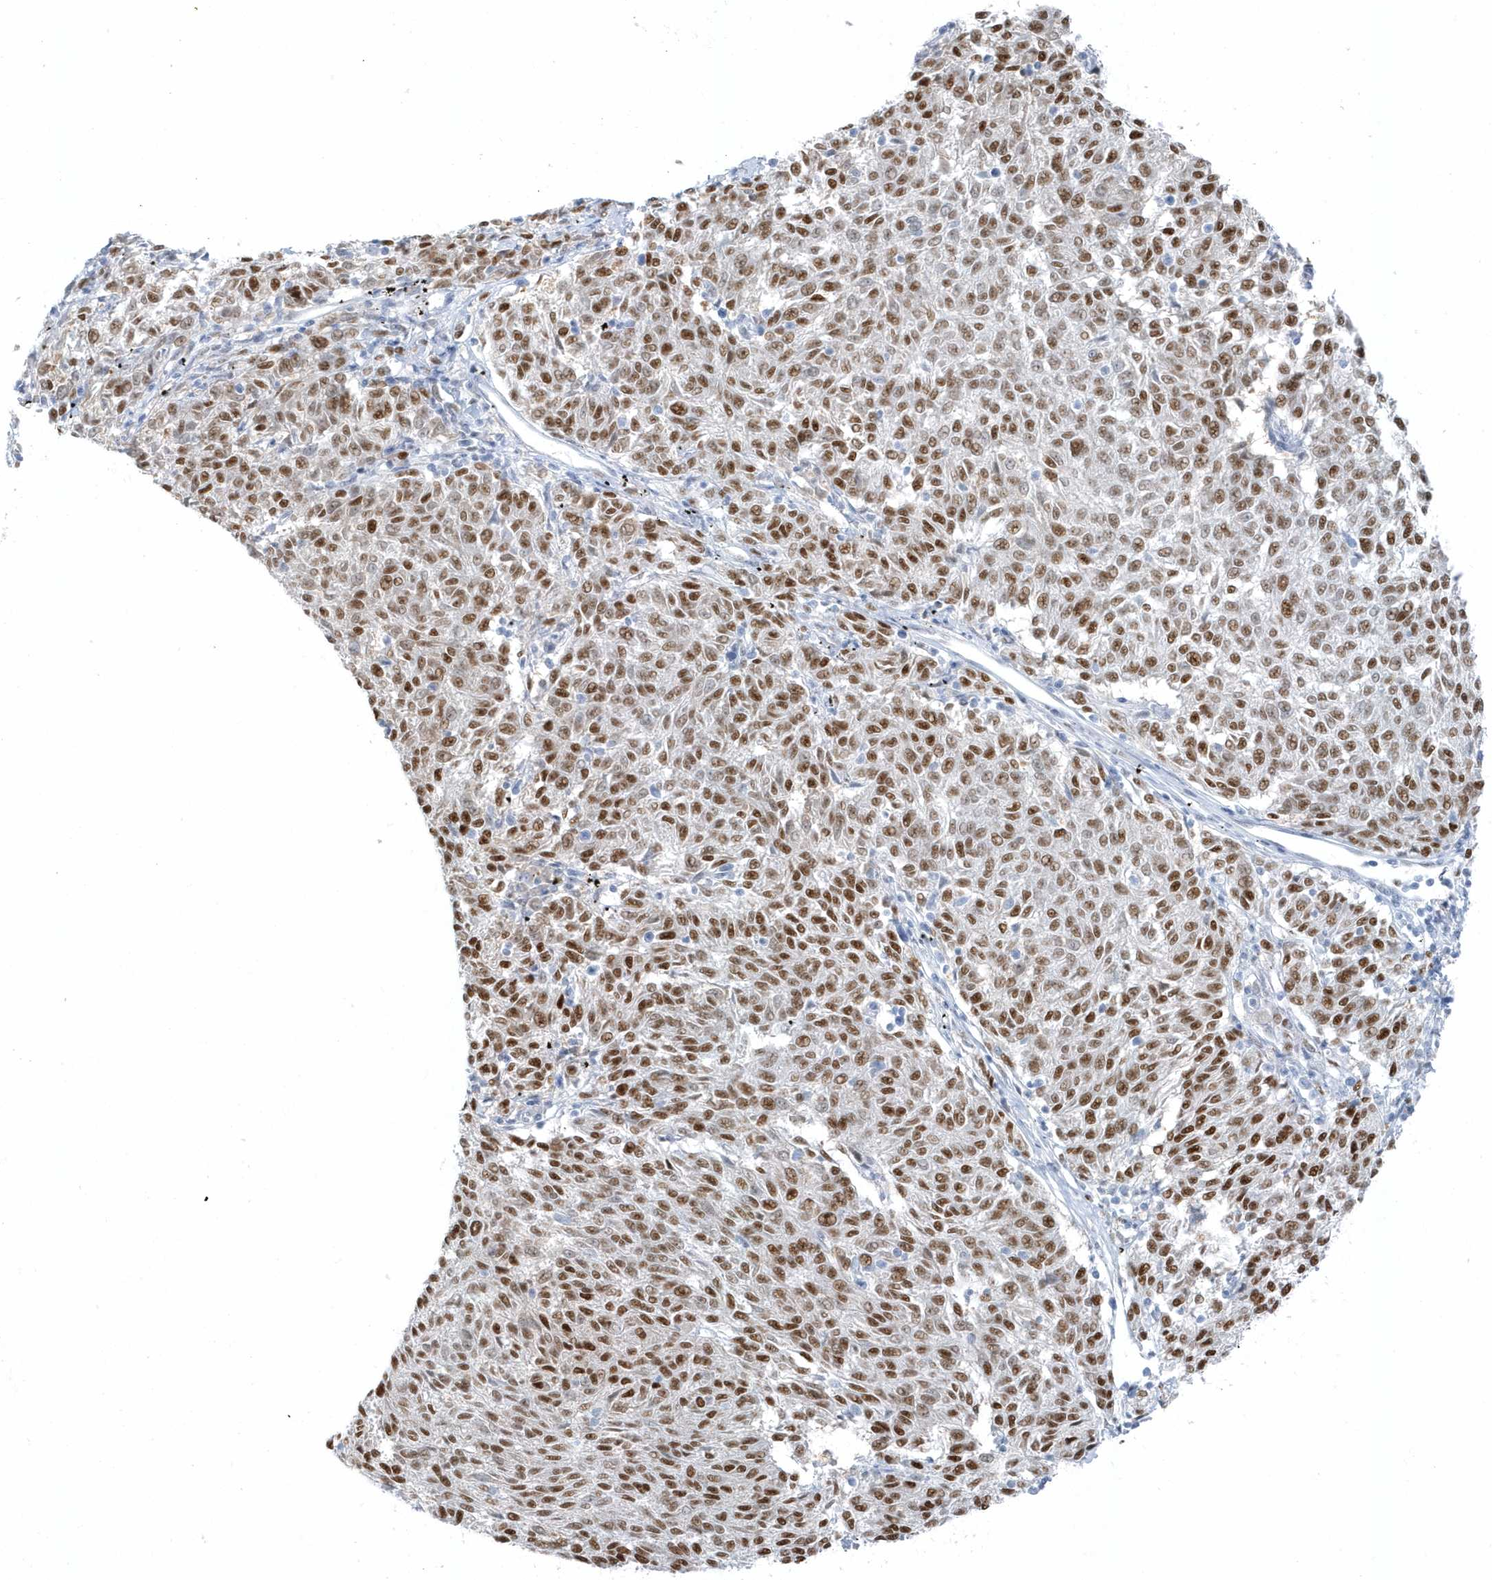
{"staining": {"intensity": "moderate", "quantity": ">75%", "location": "nuclear"}, "tissue": "melanoma", "cell_type": "Tumor cells", "image_type": "cancer", "snomed": [{"axis": "morphology", "description": "Malignant melanoma, NOS"}, {"axis": "topography", "description": "Skin"}], "caption": "Tumor cells exhibit medium levels of moderate nuclear staining in approximately >75% of cells in human melanoma. (Stains: DAB in brown, nuclei in blue, Microscopy: brightfield microscopy at high magnification).", "gene": "SMIM34", "patient": {"sex": "female", "age": 72}}